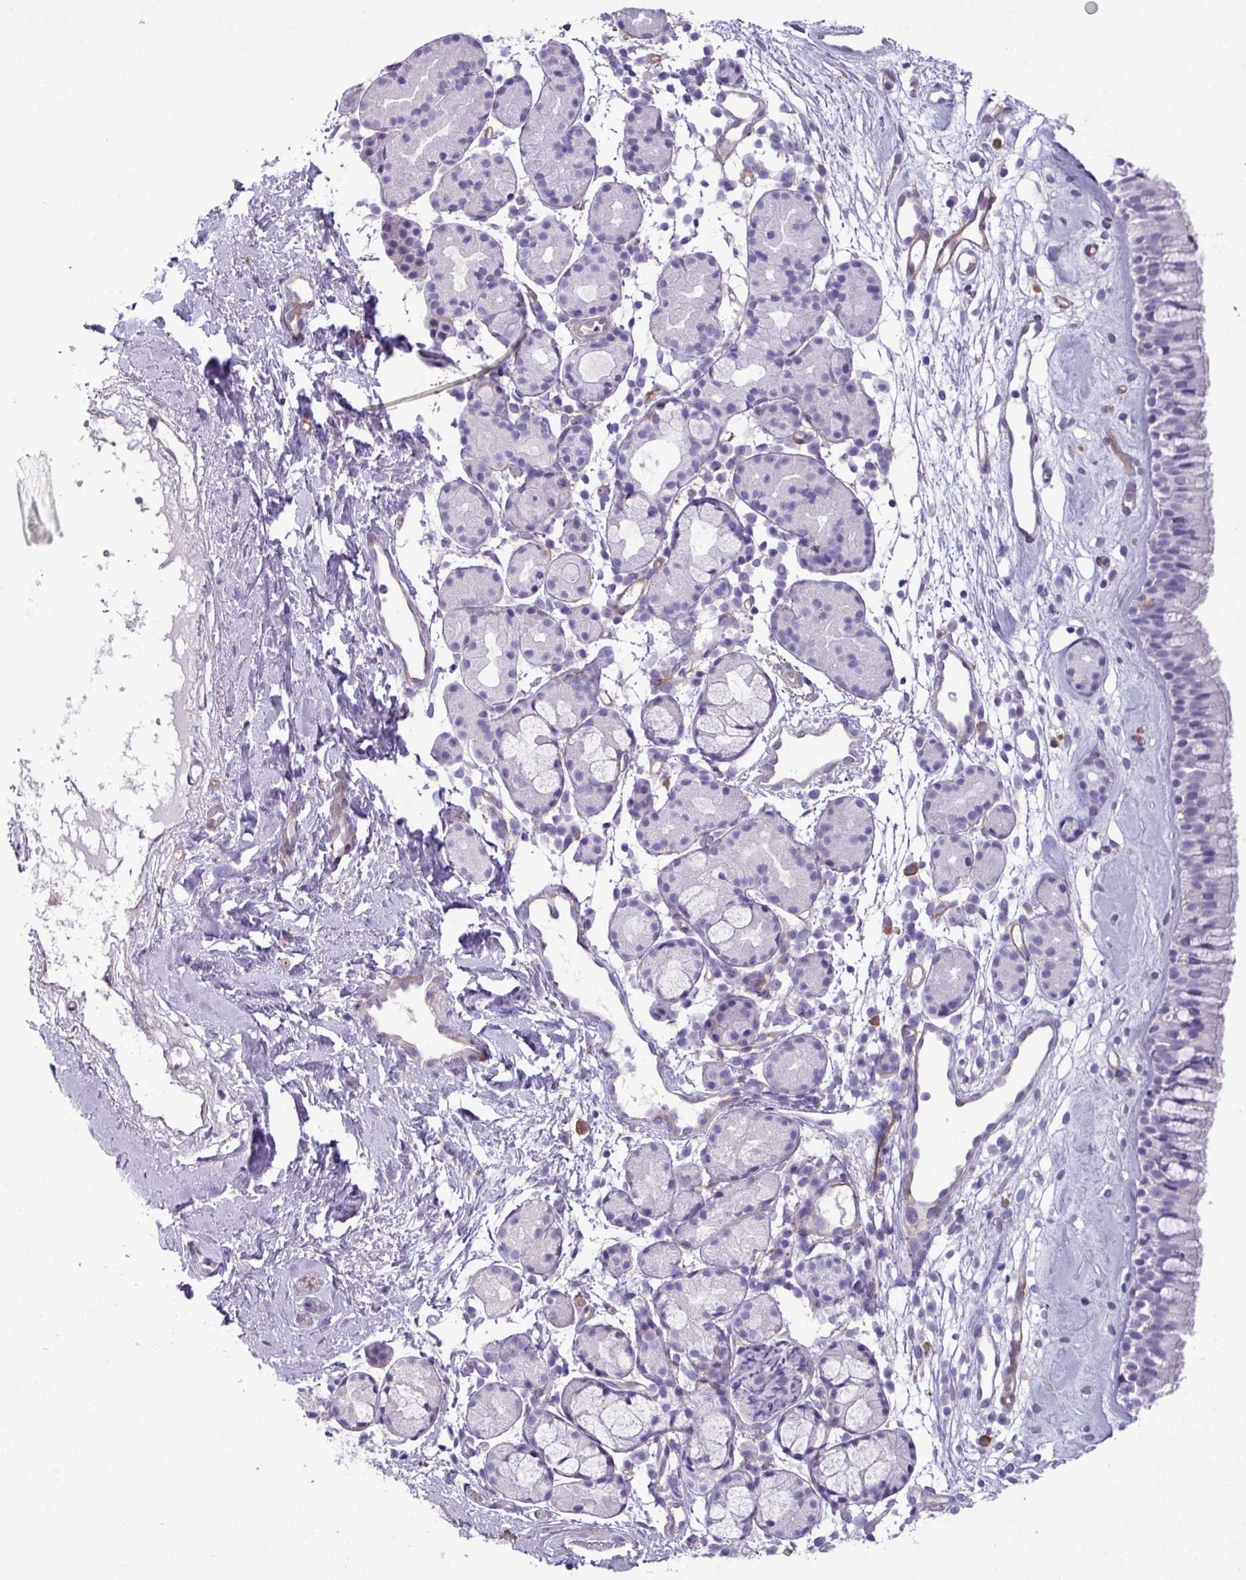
{"staining": {"intensity": "negative", "quantity": "none", "location": "none"}, "tissue": "nasopharynx", "cell_type": "Respiratory epithelial cells", "image_type": "normal", "snomed": [{"axis": "morphology", "description": "Normal tissue, NOS"}, {"axis": "topography", "description": "Nasopharynx"}], "caption": "An immunohistochemistry image of benign nasopharynx is shown. There is no staining in respiratory epithelial cells of nasopharynx. (DAB (3,3'-diaminobenzidine) immunohistochemistry with hematoxylin counter stain).", "gene": "KIRREL3", "patient": {"sex": "male", "age": 82}}